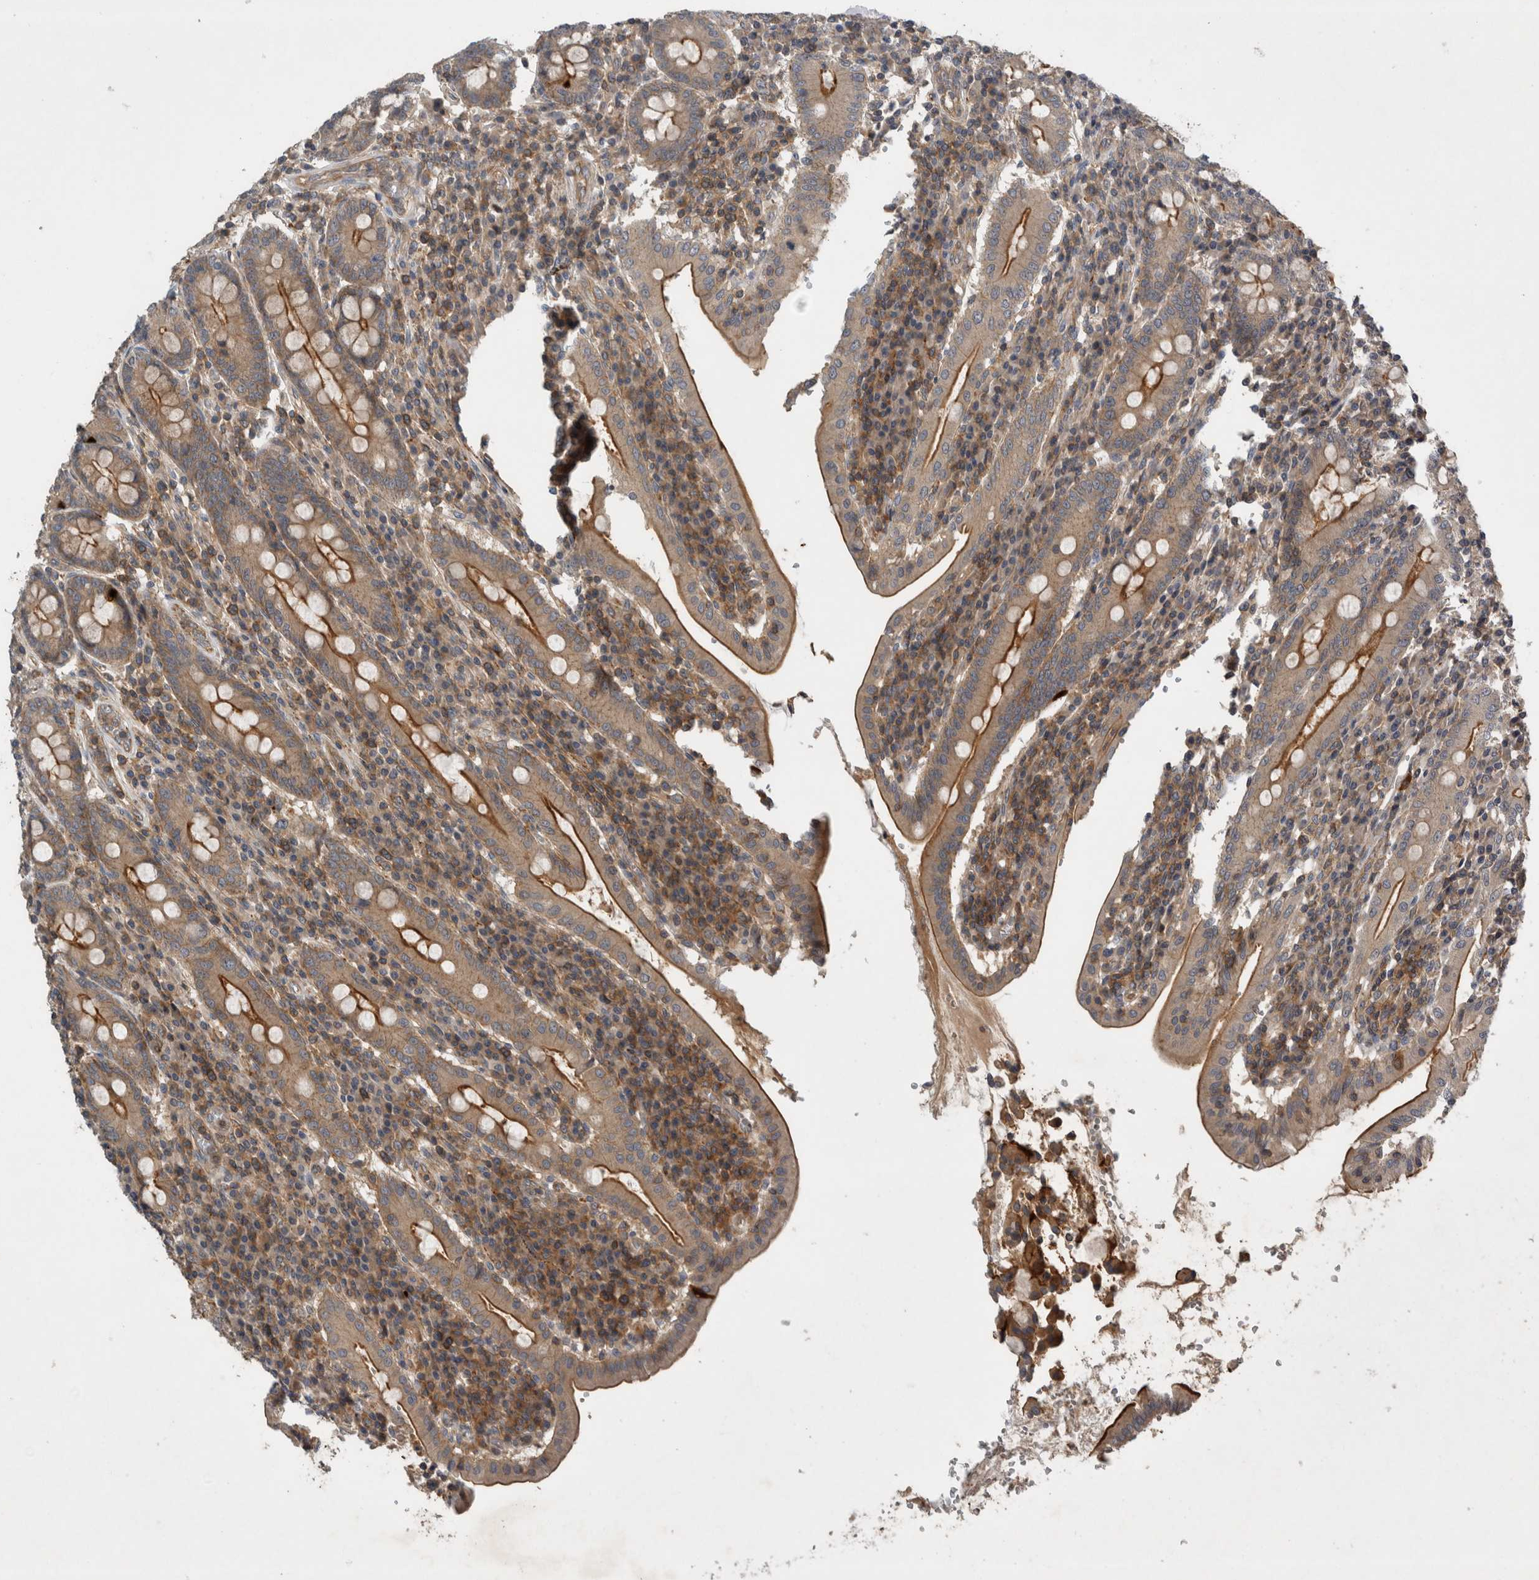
{"staining": {"intensity": "strong", "quantity": ">75%", "location": "cytoplasmic/membranous"}, "tissue": "duodenum", "cell_type": "Glandular cells", "image_type": "normal", "snomed": [{"axis": "morphology", "description": "Normal tissue, NOS"}, {"axis": "morphology", "description": "Adenocarcinoma, NOS"}, {"axis": "topography", "description": "Pancreas"}, {"axis": "topography", "description": "Duodenum"}], "caption": "Approximately >75% of glandular cells in unremarkable human duodenum demonstrate strong cytoplasmic/membranous protein expression as visualized by brown immunohistochemical staining.", "gene": "SCARA5", "patient": {"sex": "male", "age": 50}}